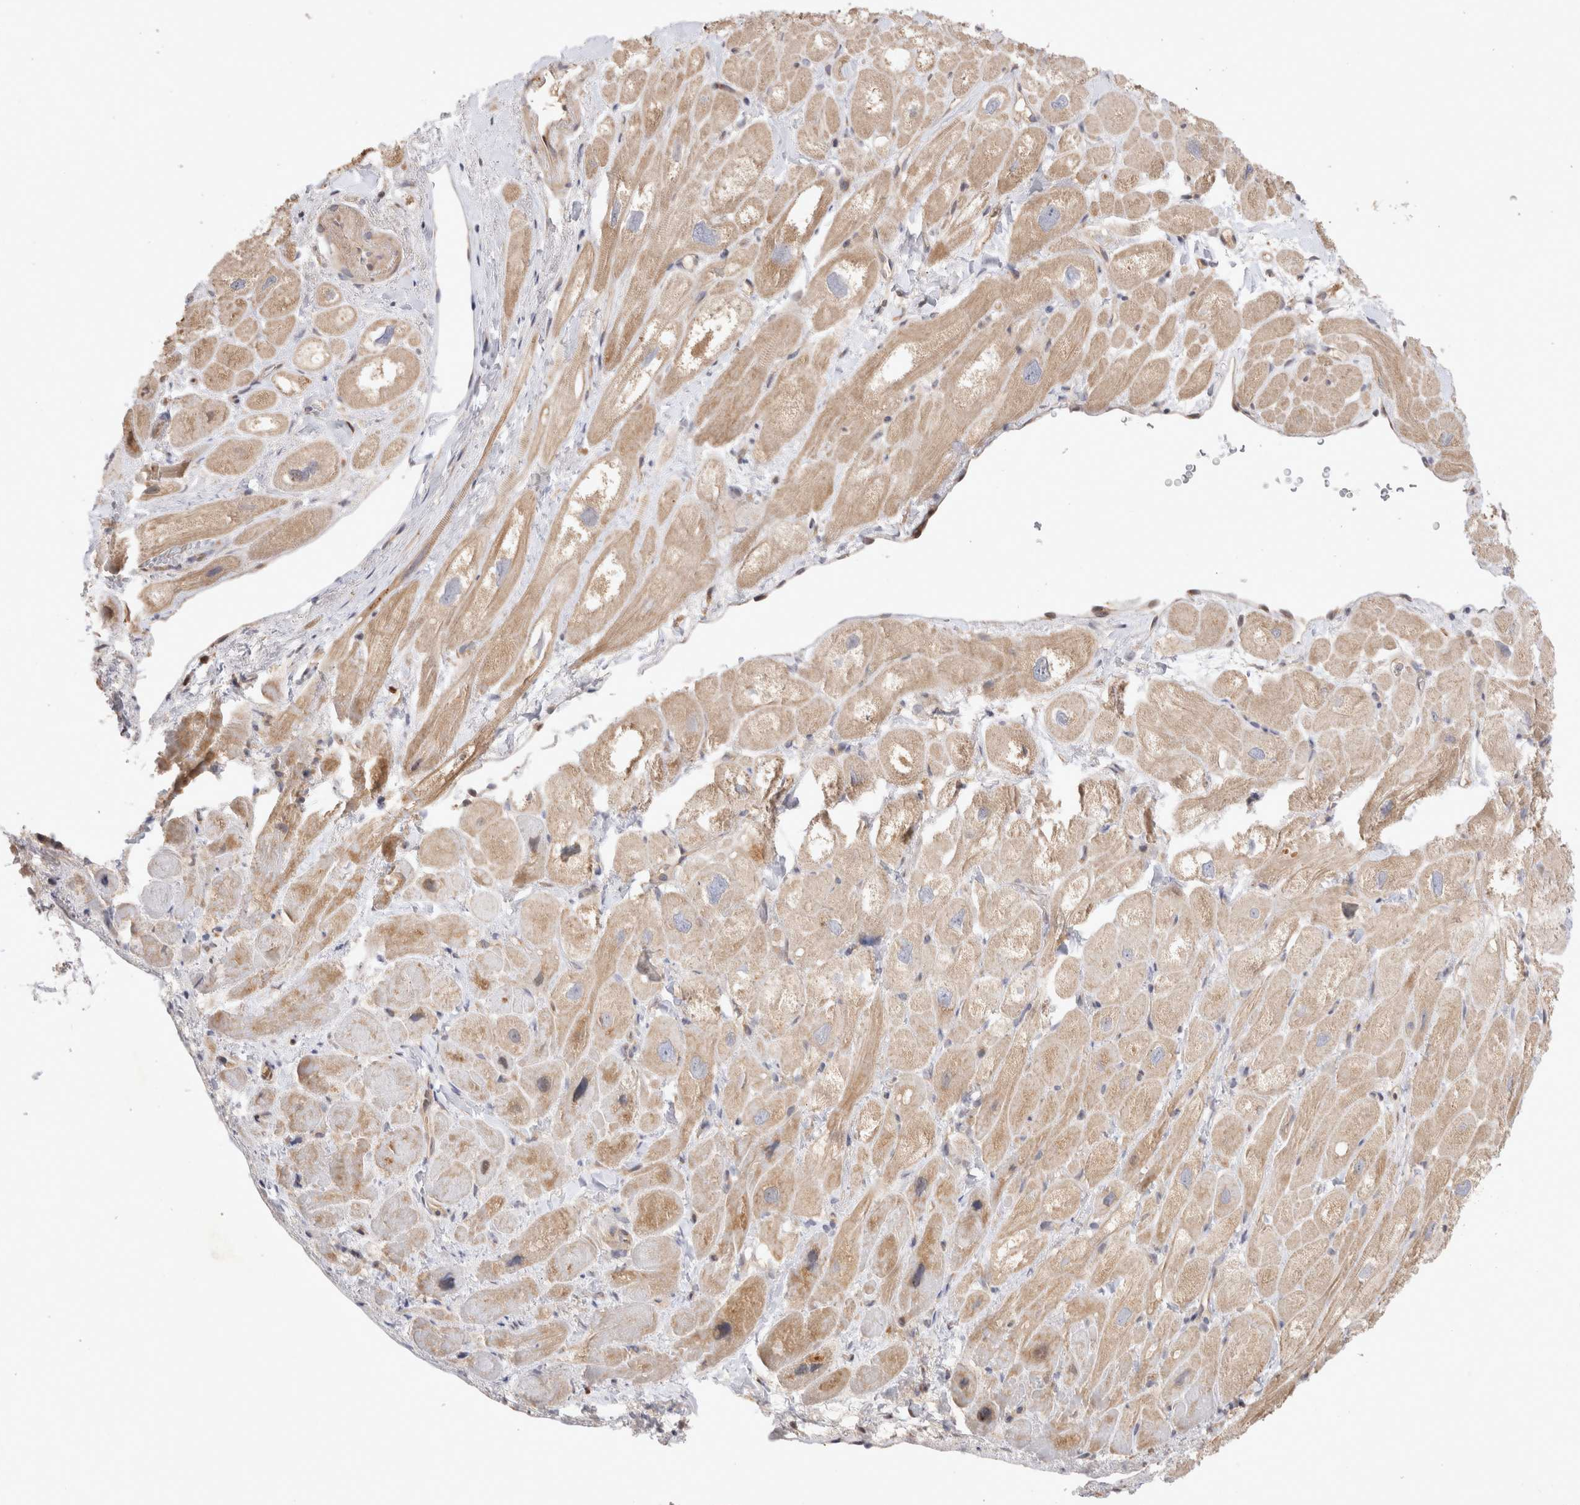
{"staining": {"intensity": "moderate", "quantity": "25%-75%", "location": "cytoplasmic/membranous"}, "tissue": "heart muscle", "cell_type": "Cardiomyocytes", "image_type": "normal", "snomed": [{"axis": "morphology", "description": "Normal tissue, NOS"}, {"axis": "topography", "description": "Heart"}], "caption": "The micrograph exhibits immunohistochemical staining of unremarkable heart muscle. There is moderate cytoplasmic/membranous positivity is appreciated in about 25%-75% of cardiomyocytes.", "gene": "HTT", "patient": {"sex": "male", "age": 49}}